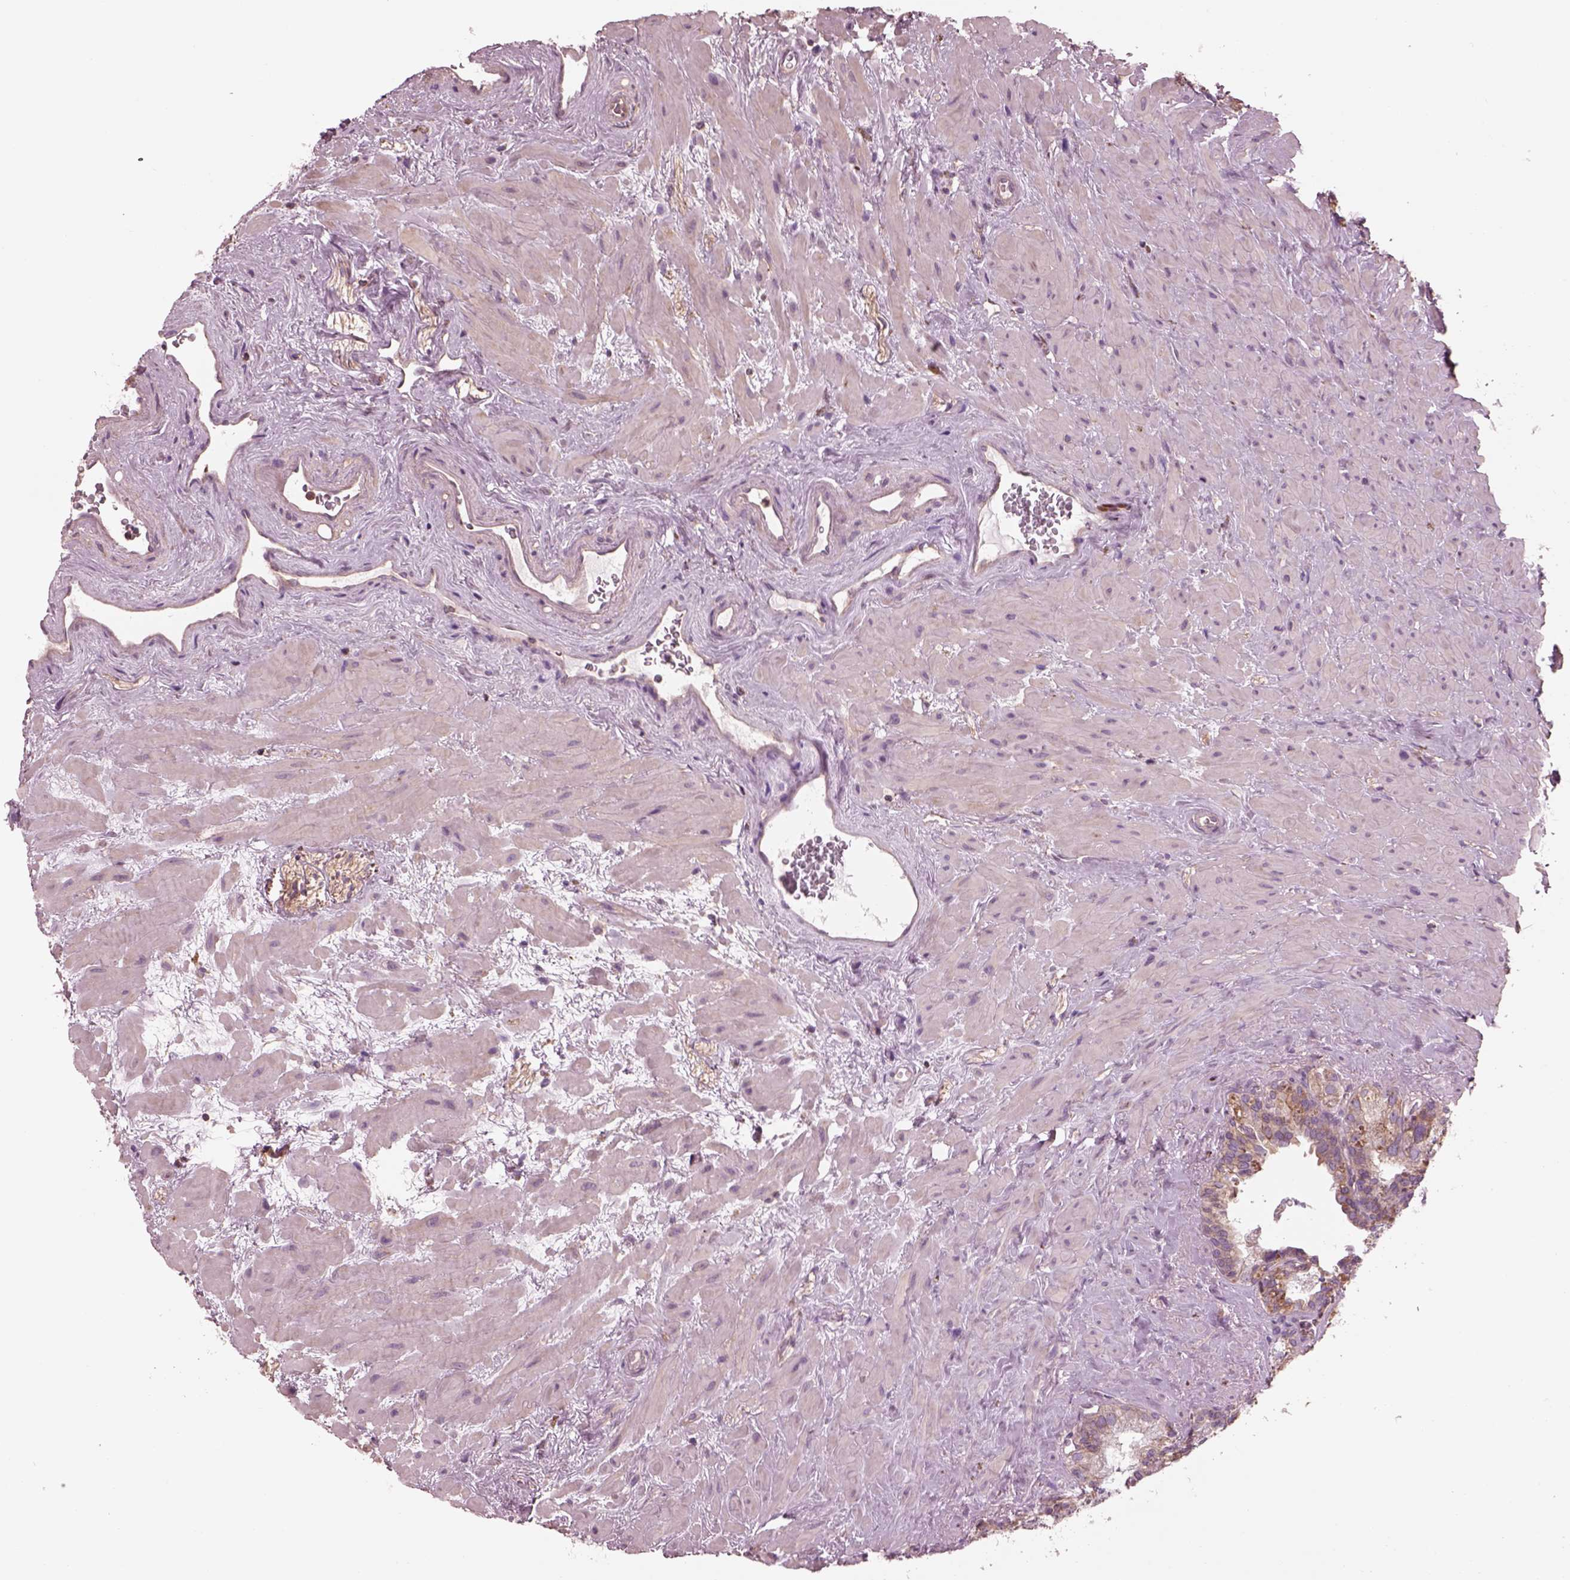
{"staining": {"intensity": "moderate", "quantity": "25%-75%", "location": "cytoplasmic/membranous"}, "tissue": "seminal vesicle", "cell_type": "Glandular cells", "image_type": "normal", "snomed": [{"axis": "morphology", "description": "Normal tissue, NOS"}, {"axis": "topography", "description": "Seminal veicle"}], "caption": "IHC image of benign seminal vesicle stained for a protein (brown), which reveals medium levels of moderate cytoplasmic/membranous staining in about 25%-75% of glandular cells.", "gene": "STK33", "patient": {"sex": "male", "age": 71}}